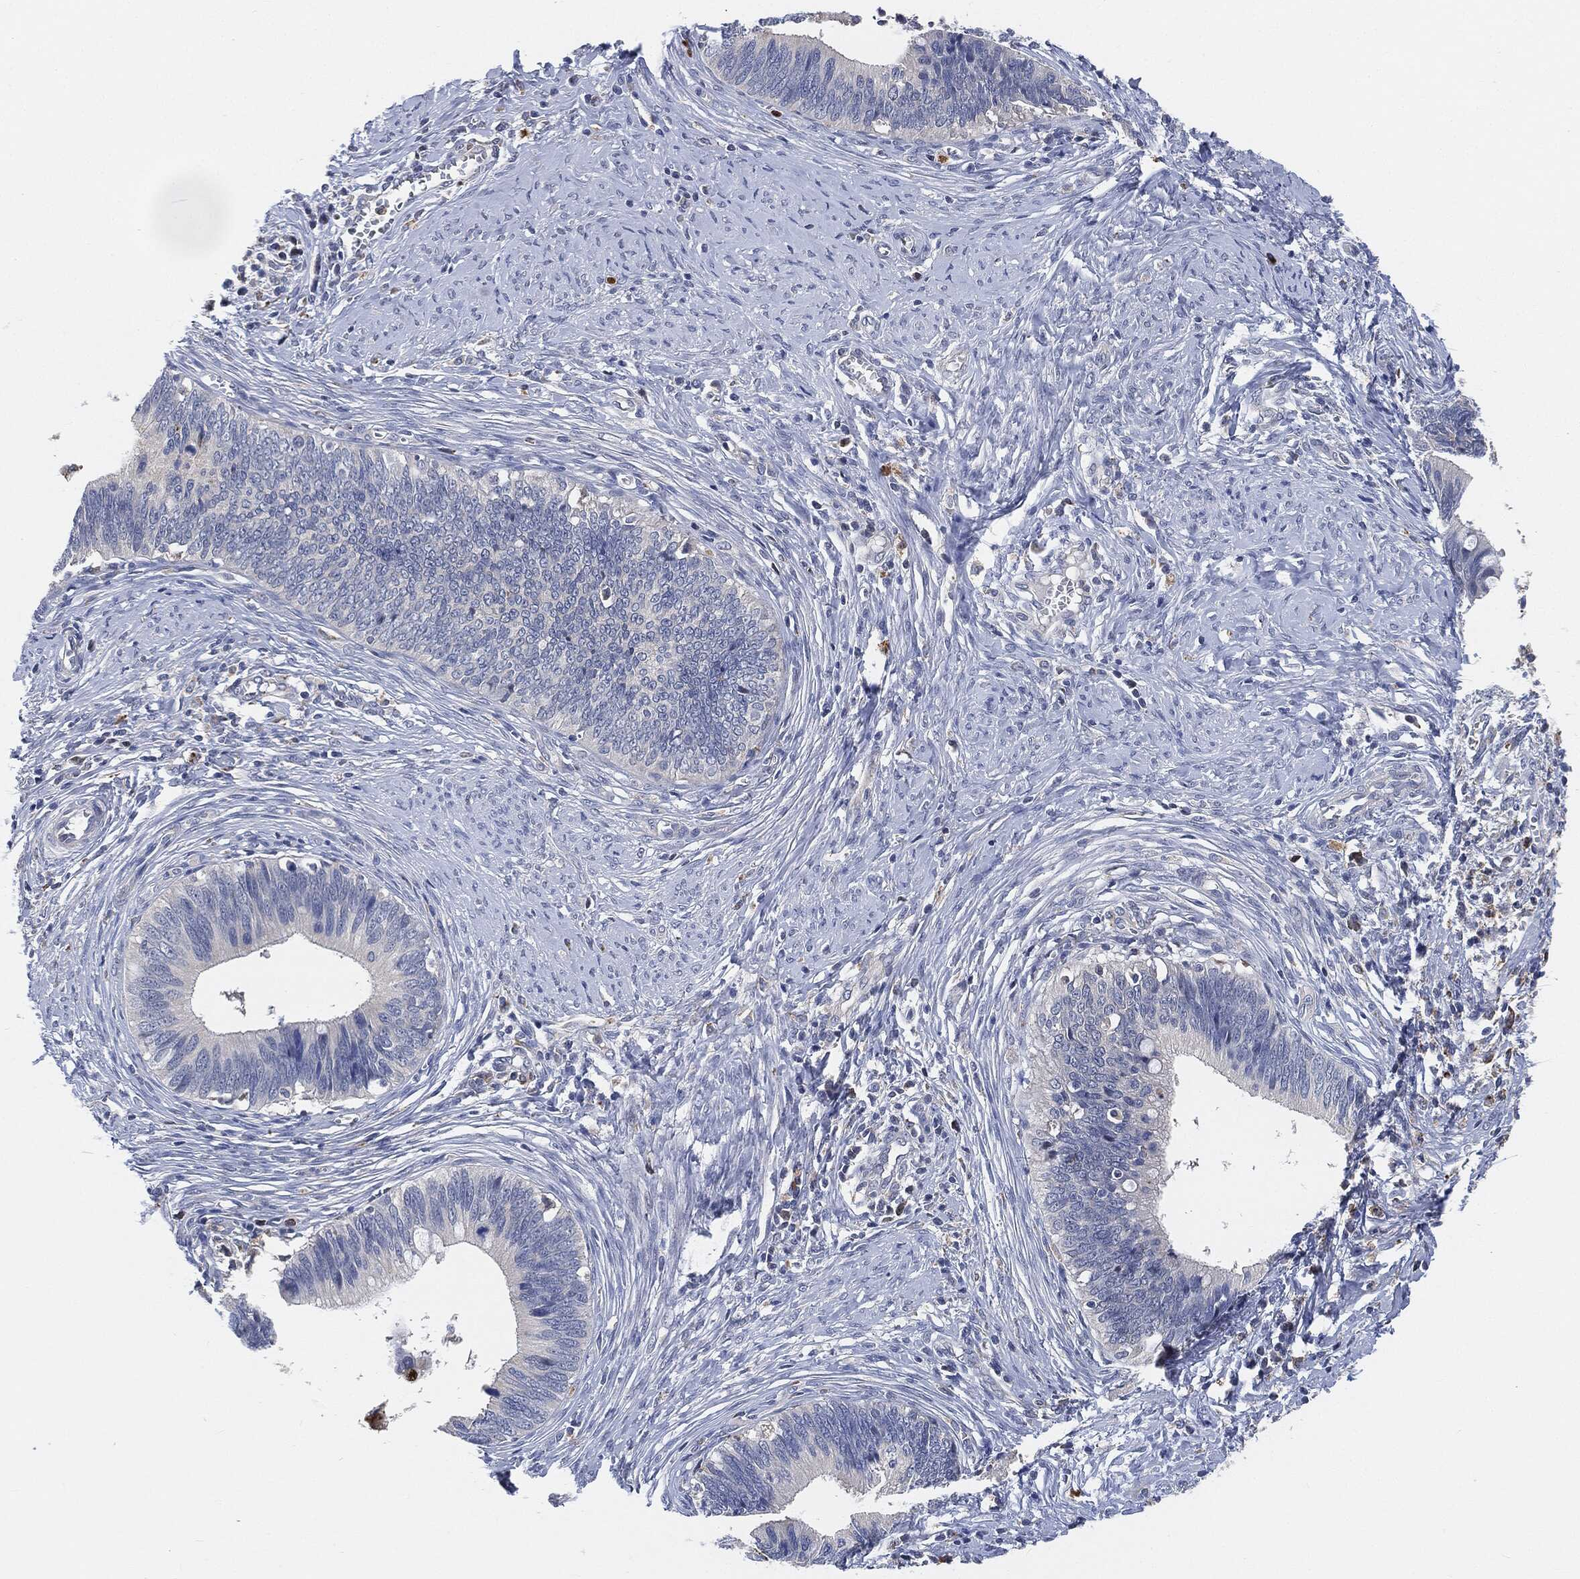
{"staining": {"intensity": "negative", "quantity": "none", "location": "none"}, "tissue": "cervical cancer", "cell_type": "Tumor cells", "image_type": "cancer", "snomed": [{"axis": "morphology", "description": "Adenocarcinoma, NOS"}, {"axis": "topography", "description": "Cervix"}], "caption": "The photomicrograph reveals no significant positivity in tumor cells of adenocarcinoma (cervical).", "gene": "VSIG4", "patient": {"sex": "female", "age": 42}}